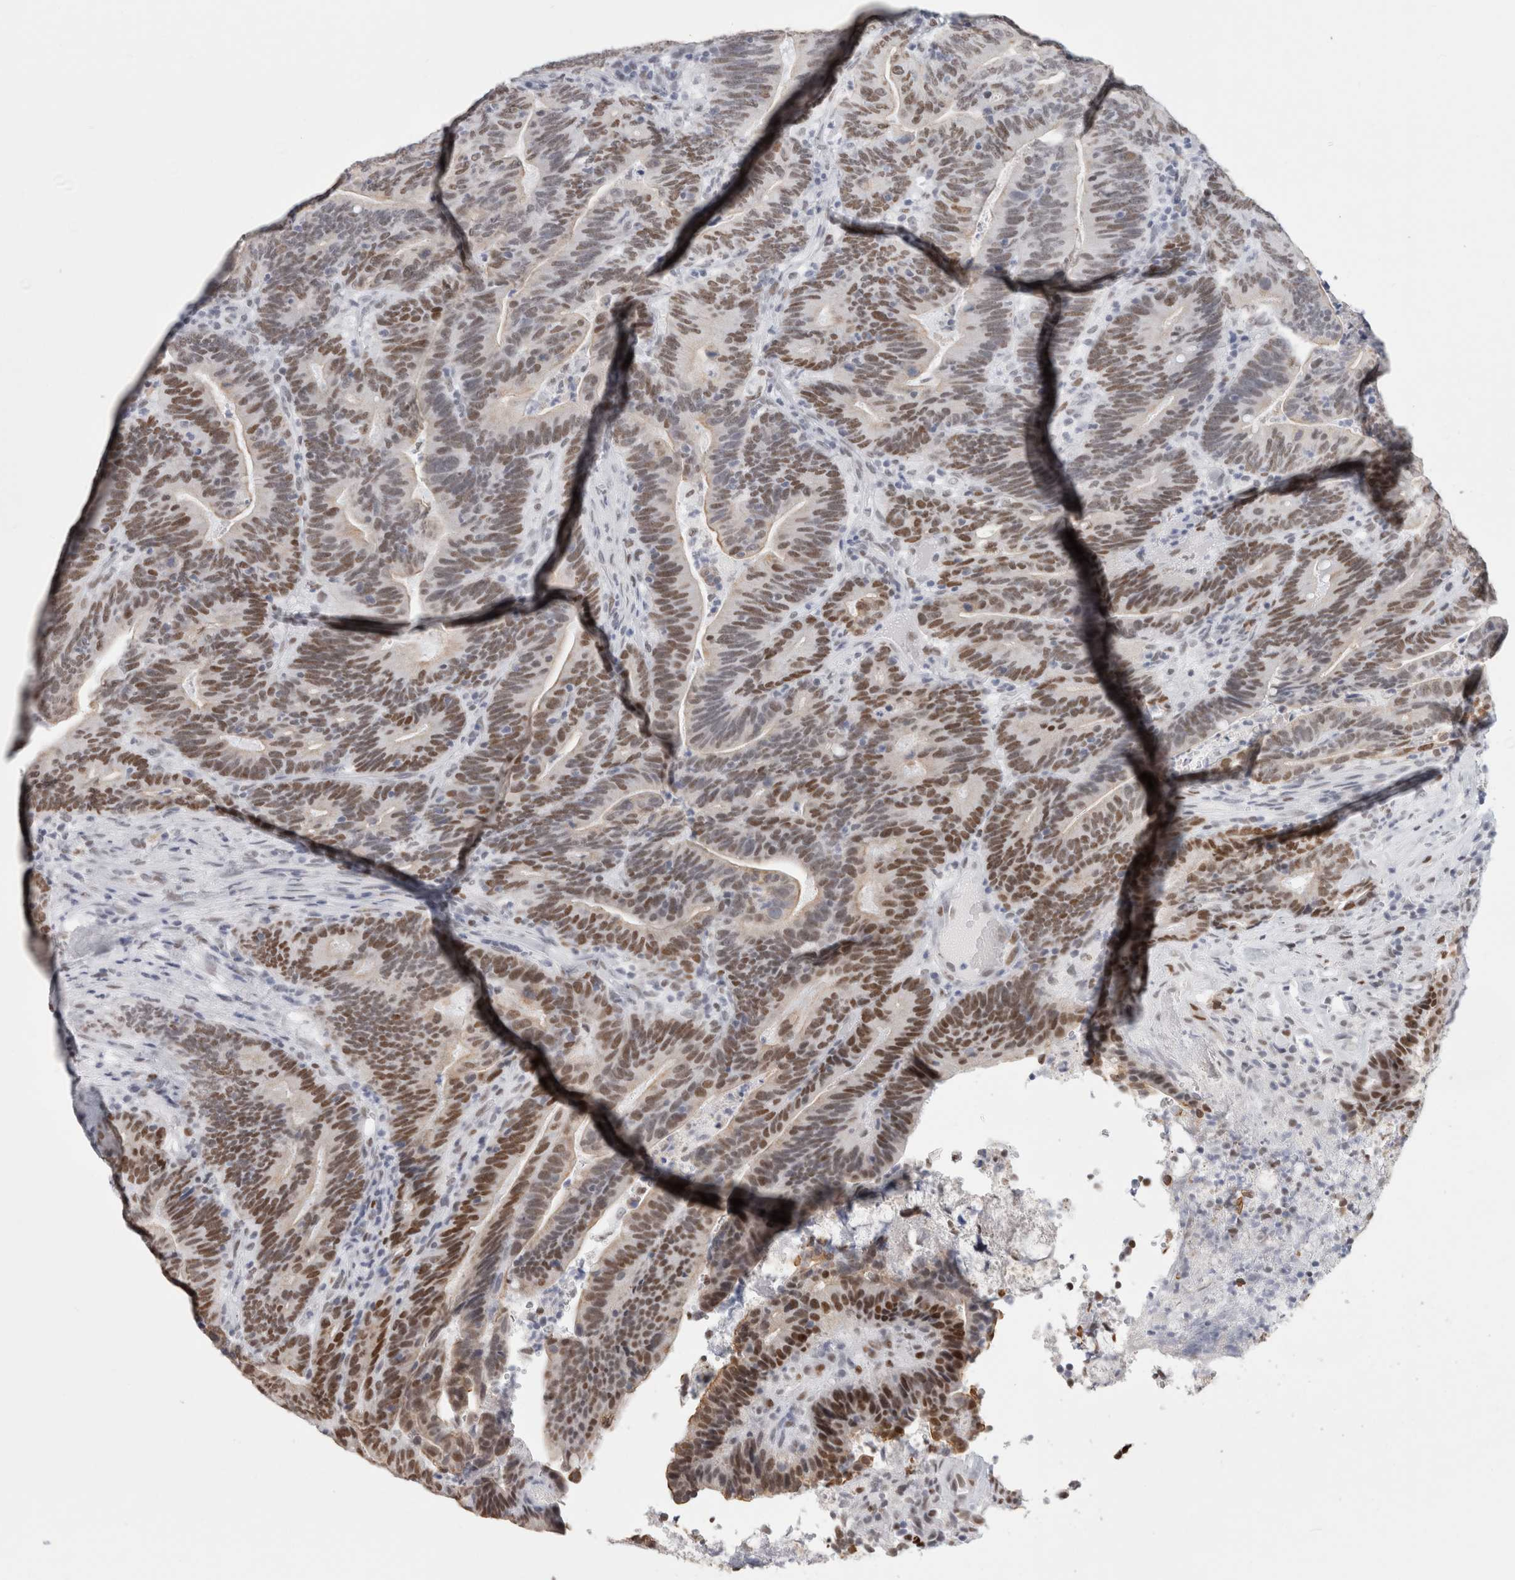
{"staining": {"intensity": "strong", "quantity": "25%-75%", "location": "nuclear"}, "tissue": "colorectal cancer", "cell_type": "Tumor cells", "image_type": "cancer", "snomed": [{"axis": "morphology", "description": "Adenocarcinoma, NOS"}, {"axis": "topography", "description": "Colon"}], "caption": "Colorectal adenocarcinoma stained for a protein (brown) displays strong nuclear positive expression in approximately 25%-75% of tumor cells.", "gene": "SMARCC1", "patient": {"sex": "female", "age": 66}}